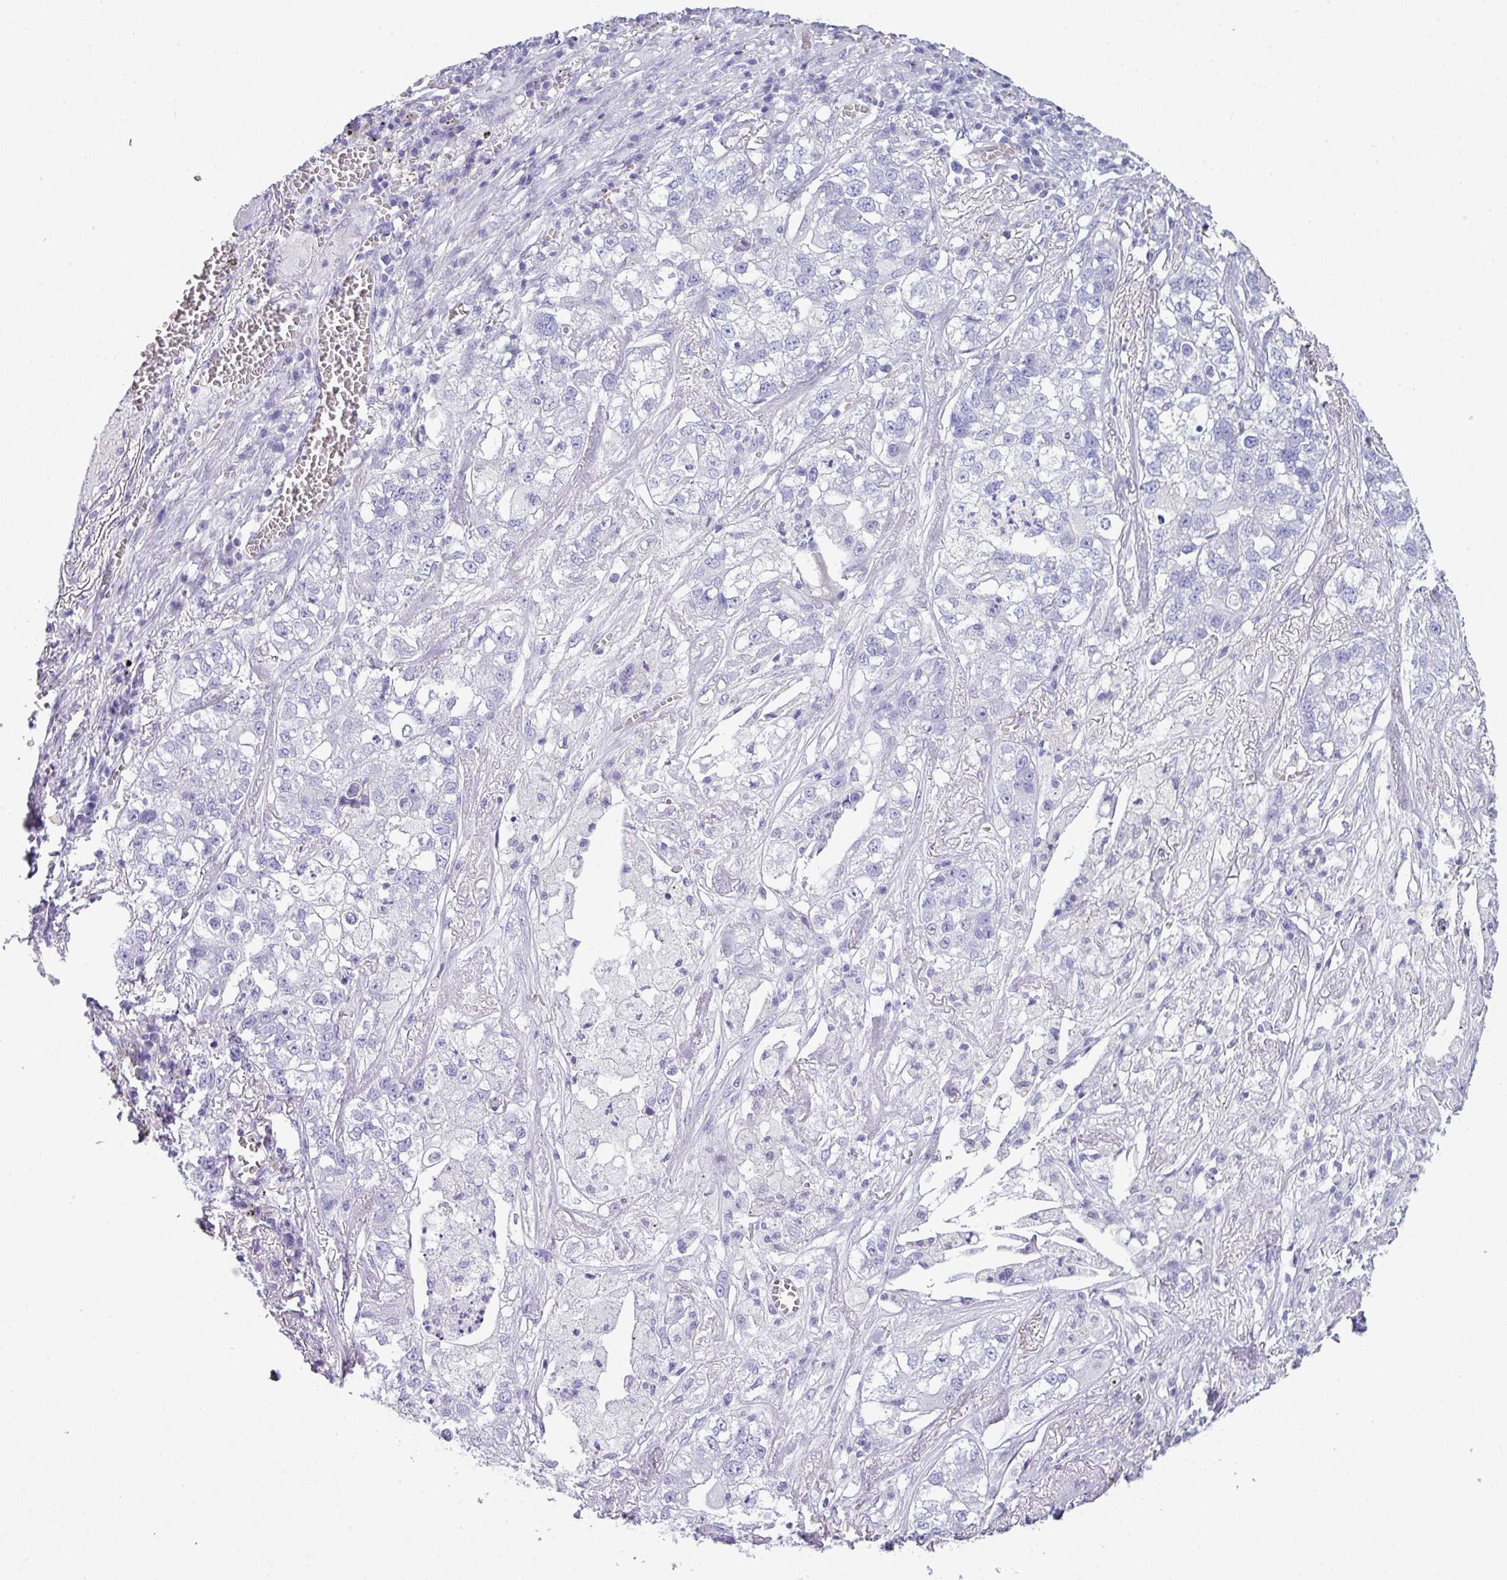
{"staining": {"intensity": "negative", "quantity": "none", "location": "none"}, "tissue": "lung cancer", "cell_type": "Tumor cells", "image_type": "cancer", "snomed": [{"axis": "morphology", "description": "Adenocarcinoma, NOS"}, {"axis": "topography", "description": "Lung"}], "caption": "DAB immunohistochemical staining of lung cancer (adenocarcinoma) reveals no significant expression in tumor cells.", "gene": "ABCC5", "patient": {"sex": "male", "age": 49}}